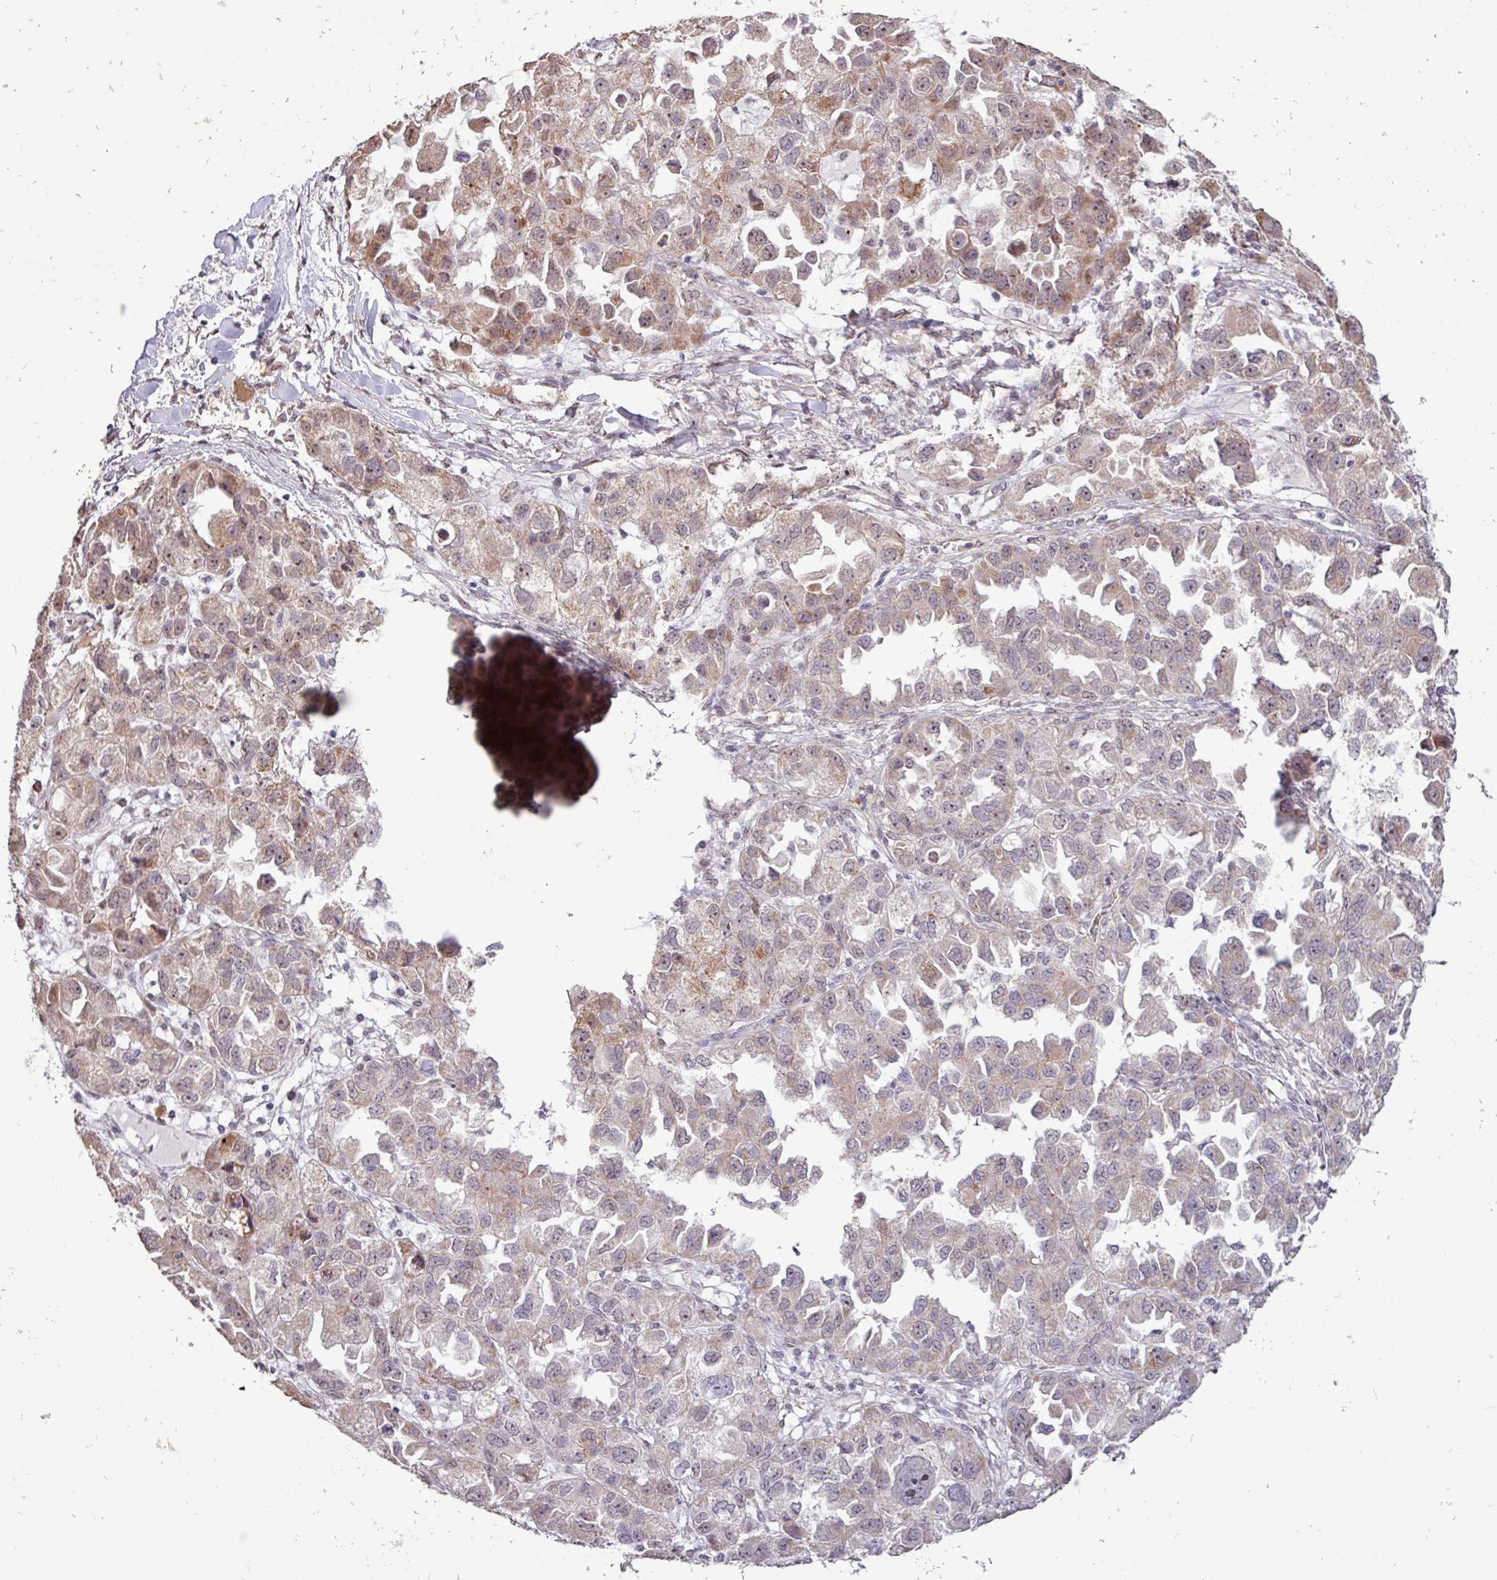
{"staining": {"intensity": "moderate", "quantity": "<25%", "location": "cytoplasmic/membranous,nuclear"}, "tissue": "ovarian cancer", "cell_type": "Tumor cells", "image_type": "cancer", "snomed": [{"axis": "morphology", "description": "Cystadenocarcinoma, serous, NOS"}, {"axis": "topography", "description": "Ovary"}], "caption": "Serous cystadenocarcinoma (ovarian) tissue shows moderate cytoplasmic/membranous and nuclear positivity in approximately <25% of tumor cells", "gene": "L3MBTL3", "patient": {"sex": "female", "age": 84}}